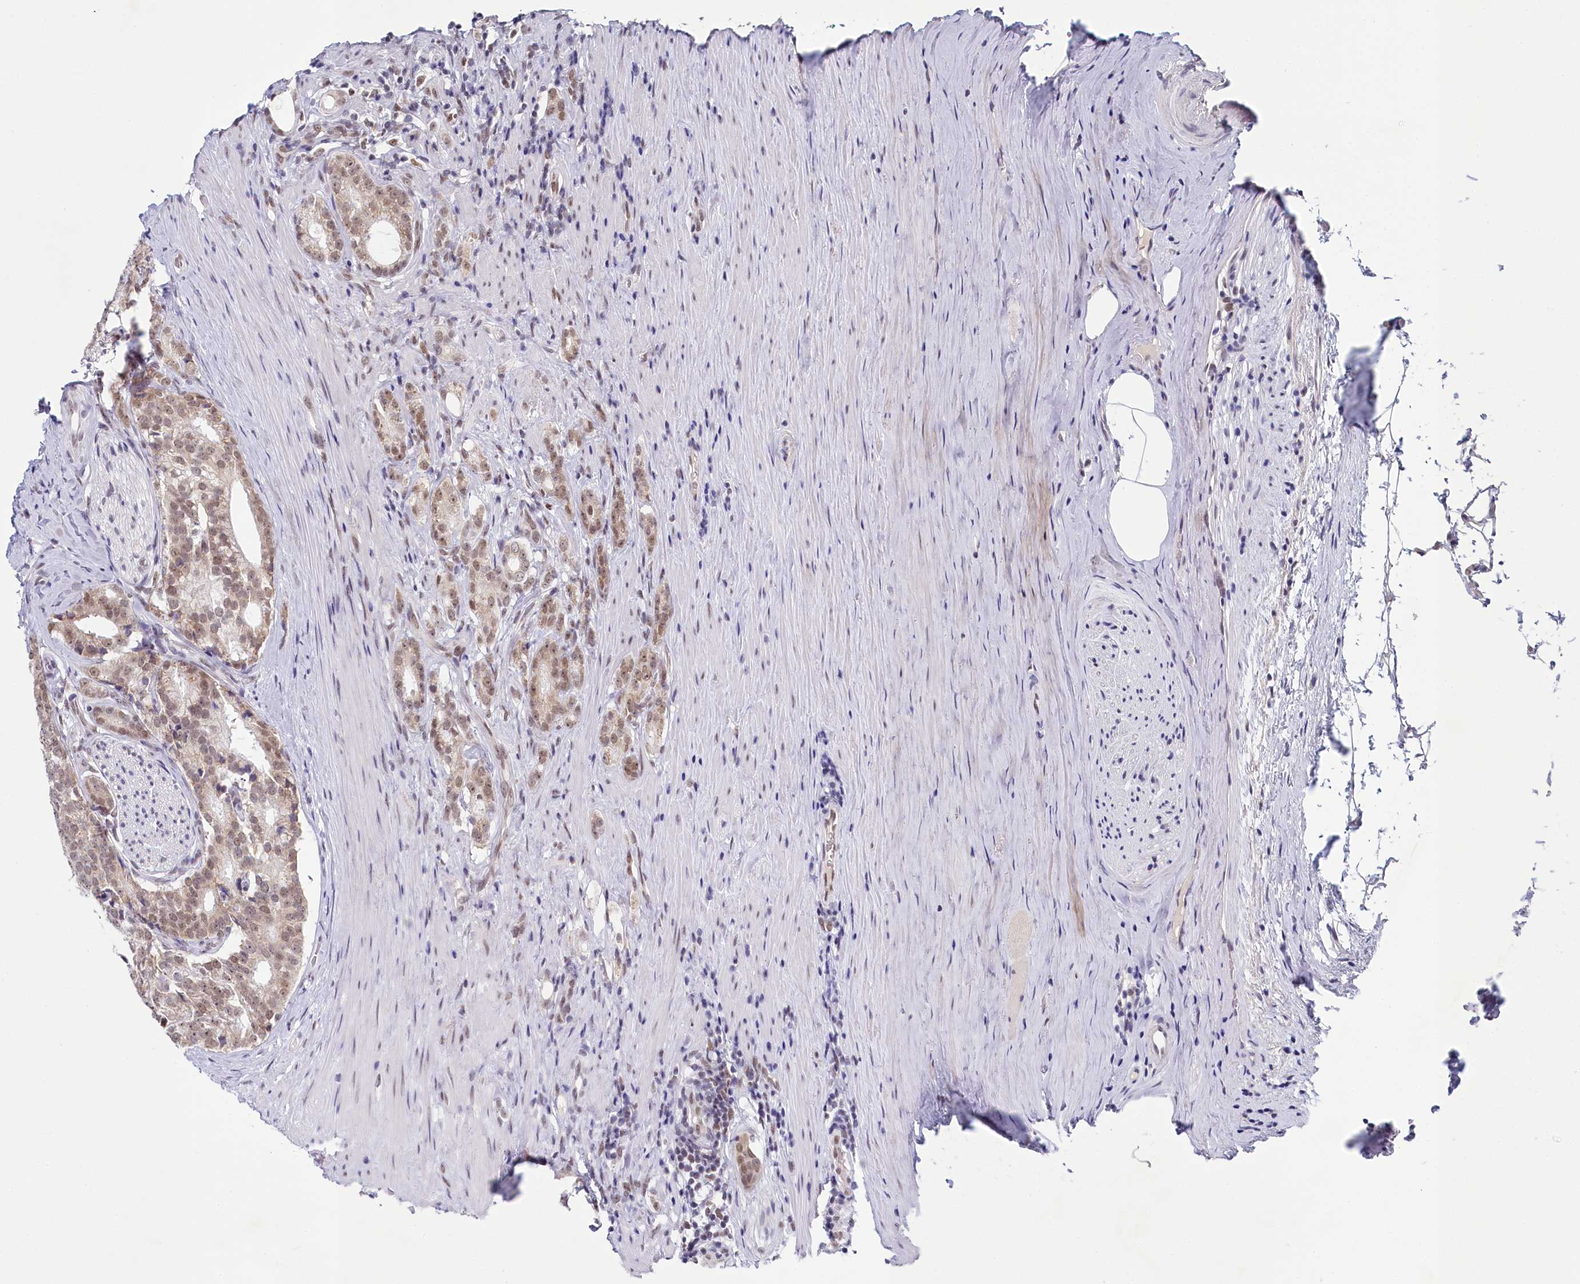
{"staining": {"intensity": "weak", "quantity": "25%-75%", "location": "nuclear"}, "tissue": "prostate cancer", "cell_type": "Tumor cells", "image_type": "cancer", "snomed": [{"axis": "morphology", "description": "Adenocarcinoma, Low grade"}, {"axis": "topography", "description": "Prostate"}], "caption": "Protein staining reveals weak nuclear expression in about 25%-75% of tumor cells in prostate cancer (adenocarcinoma (low-grade)).", "gene": "PPHLN1", "patient": {"sex": "male", "age": 71}}